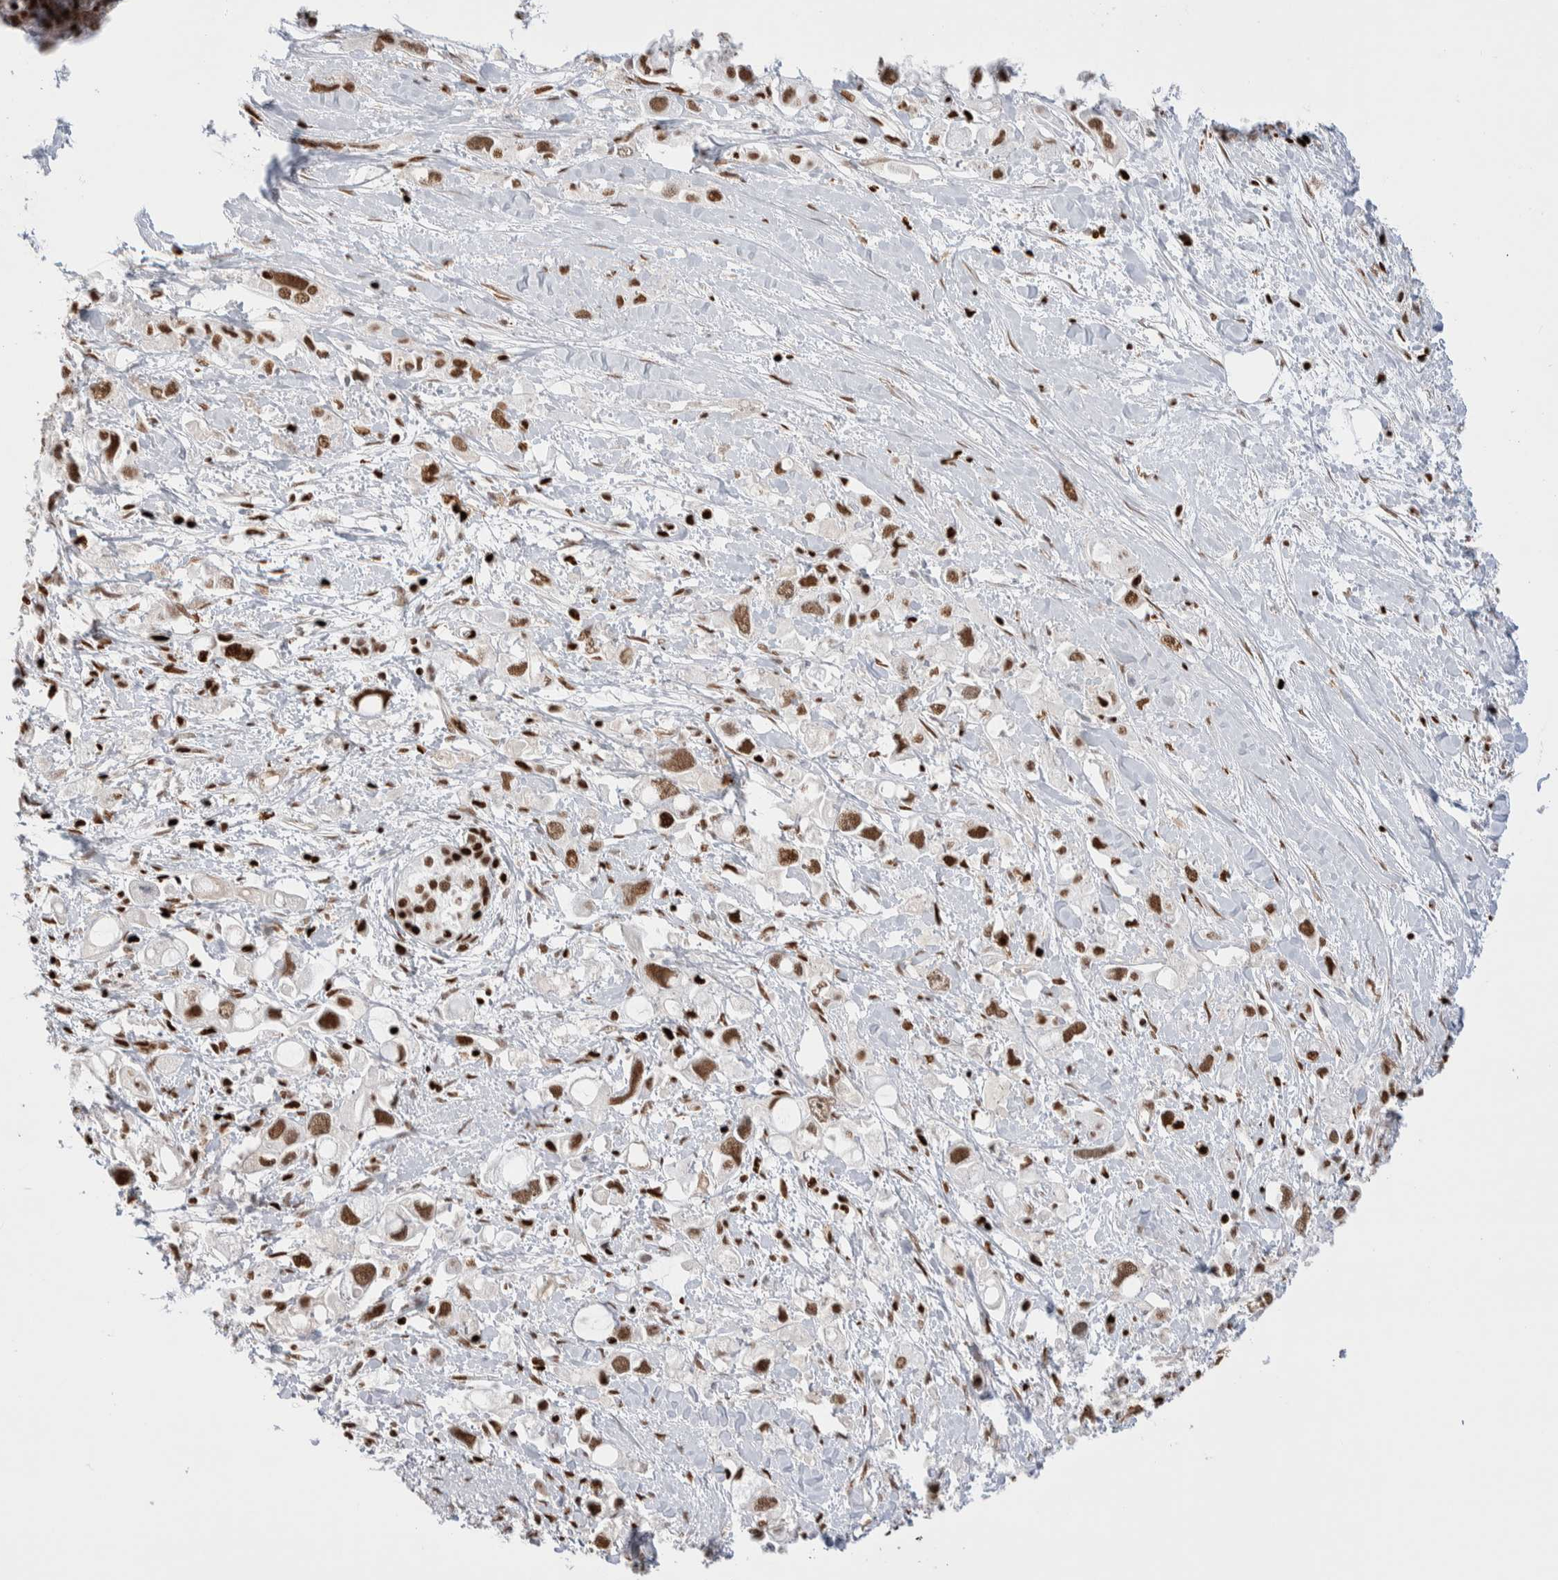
{"staining": {"intensity": "strong", "quantity": ">75%", "location": "nuclear"}, "tissue": "pancreatic cancer", "cell_type": "Tumor cells", "image_type": "cancer", "snomed": [{"axis": "morphology", "description": "Adenocarcinoma, NOS"}, {"axis": "topography", "description": "Pancreas"}], "caption": "Protein staining of pancreatic cancer (adenocarcinoma) tissue exhibits strong nuclear positivity in approximately >75% of tumor cells.", "gene": "RNASEK-C17orf49", "patient": {"sex": "female", "age": 56}}